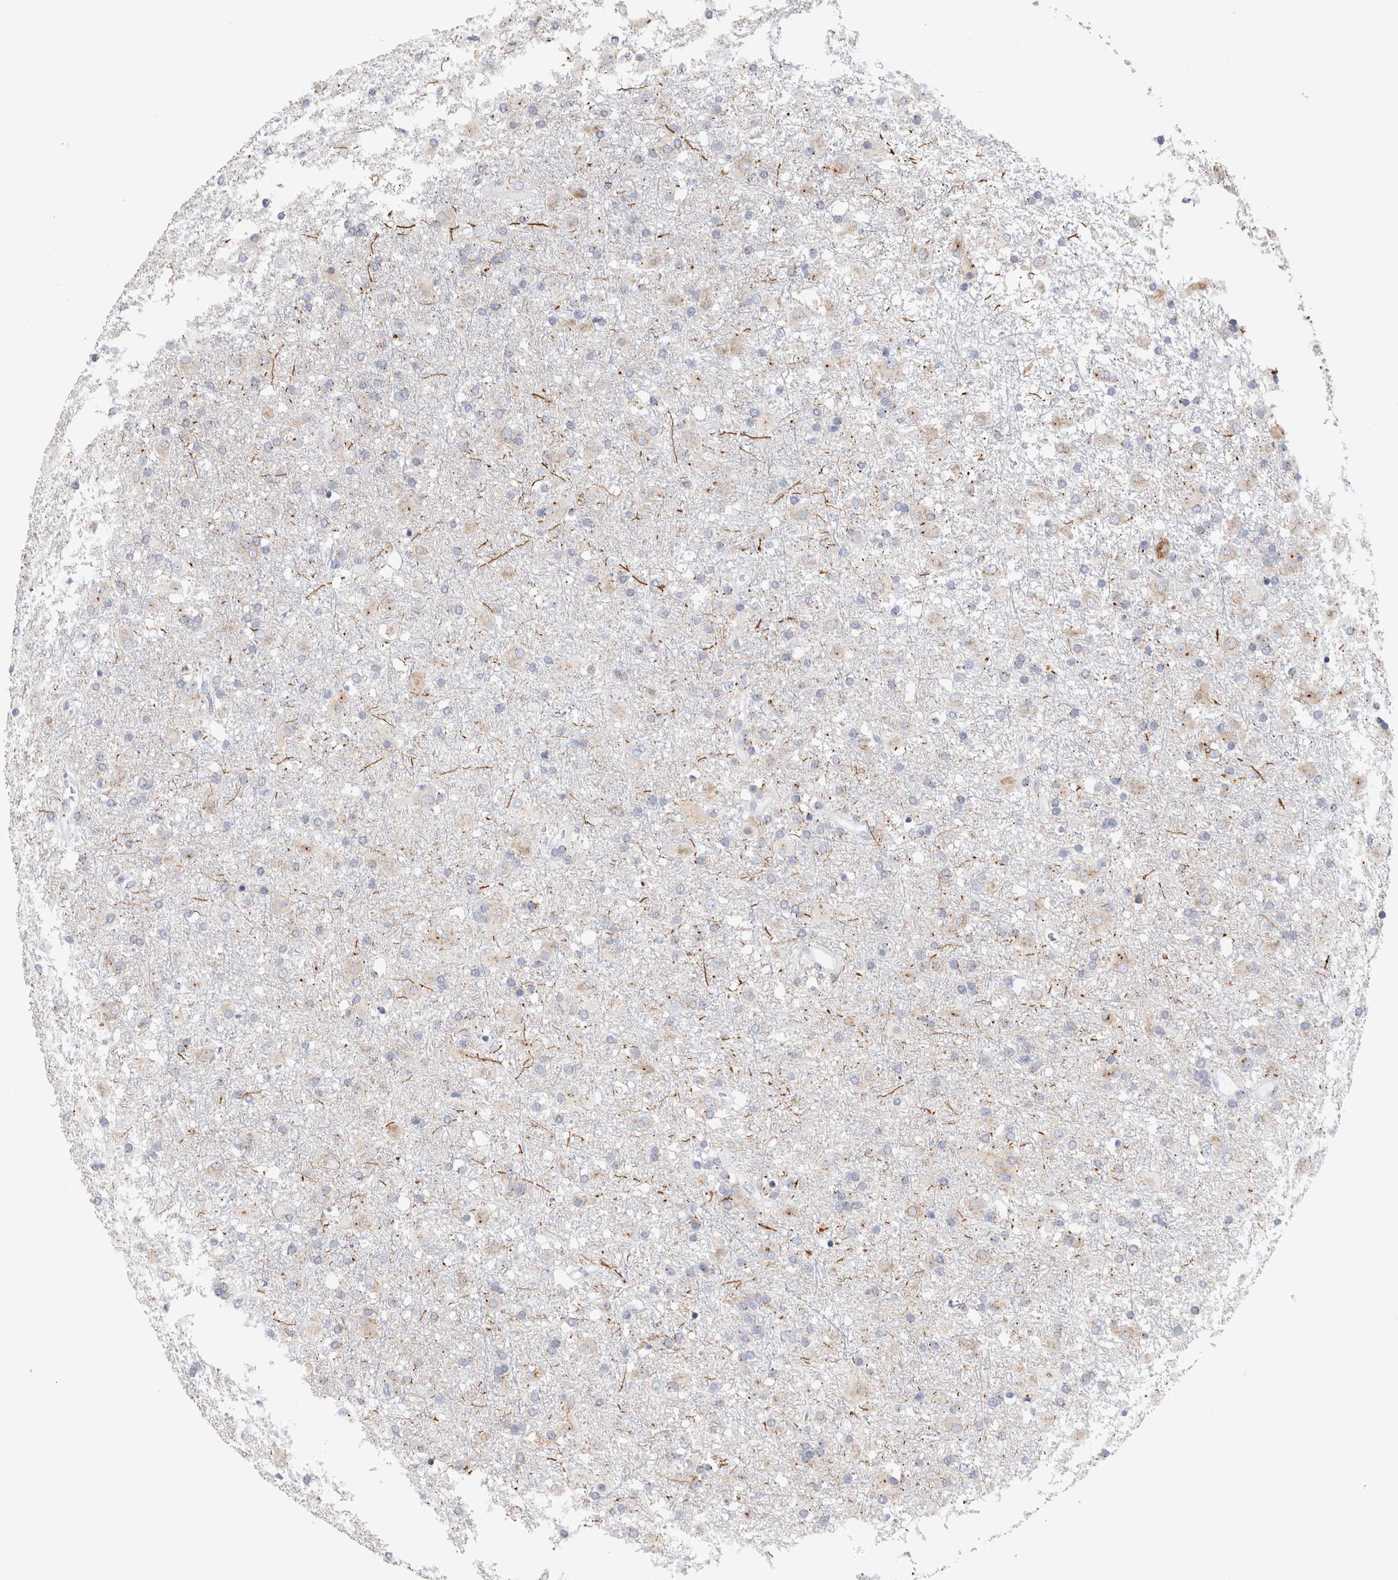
{"staining": {"intensity": "weak", "quantity": "25%-75%", "location": "cytoplasmic/membranous"}, "tissue": "glioma", "cell_type": "Tumor cells", "image_type": "cancer", "snomed": [{"axis": "morphology", "description": "Glioma, malignant, Low grade"}, {"axis": "topography", "description": "Brain"}], "caption": "High-magnification brightfield microscopy of glioma stained with DAB (brown) and counterstained with hematoxylin (blue). tumor cells exhibit weak cytoplasmic/membranous staining is appreciated in approximately25%-75% of cells.", "gene": "AKAP9", "patient": {"sex": "male", "age": 65}}